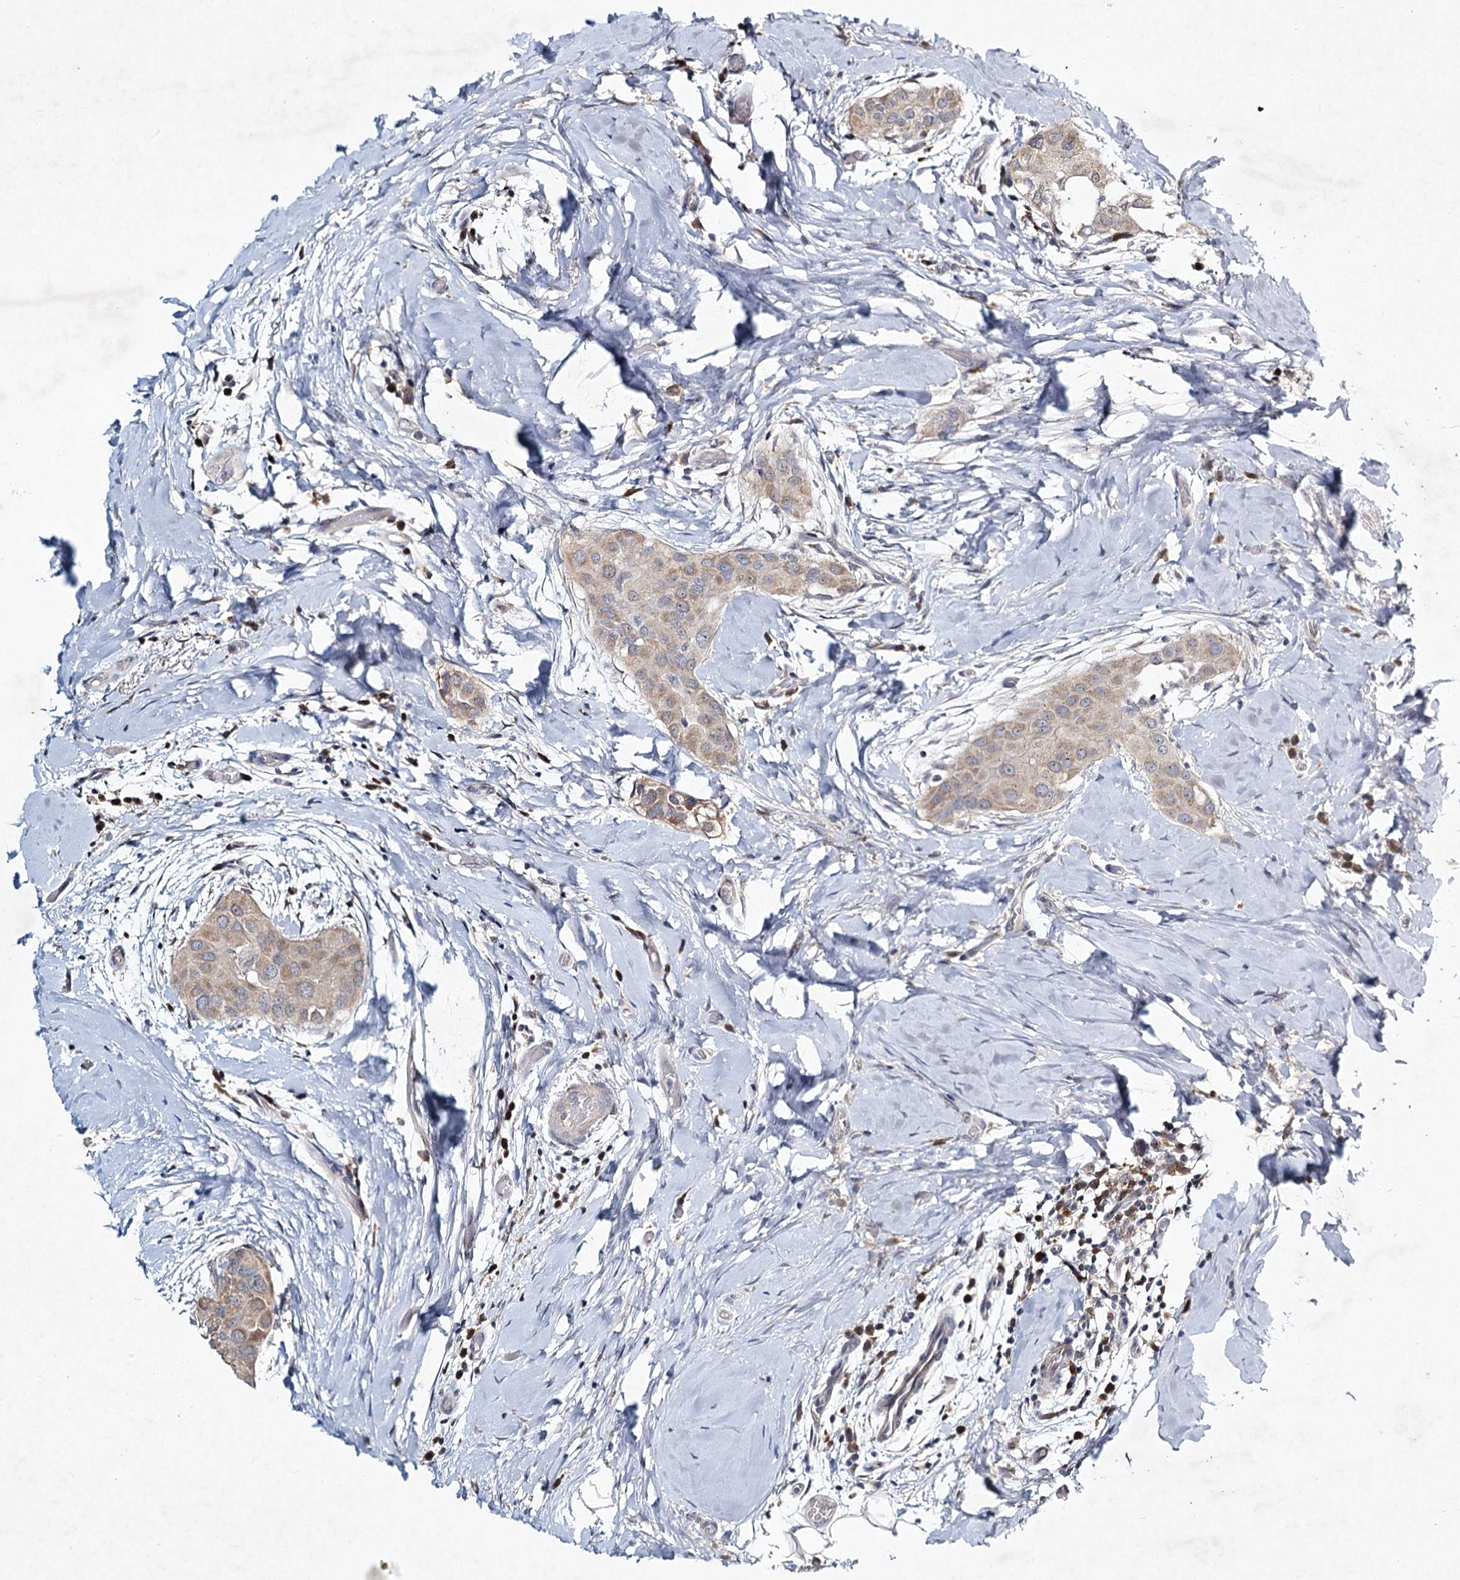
{"staining": {"intensity": "weak", "quantity": ">75%", "location": "cytoplasmic/membranous"}, "tissue": "thyroid cancer", "cell_type": "Tumor cells", "image_type": "cancer", "snomed": [{"axis": "morphology", "description": "Papillary adenocarcinoma, NOS"}, {"axis": "topography", "description": "Thyroid gland"}], "caption": "There is low levels of weak cytoplasmic/membranous staining in tumor cells of thyroid papillary adenocarcinoma, as demonstrated by immunohistochemical staining (brown color).", "gene": "STAP1", "patient": {"sex": "male", "age": 33}}